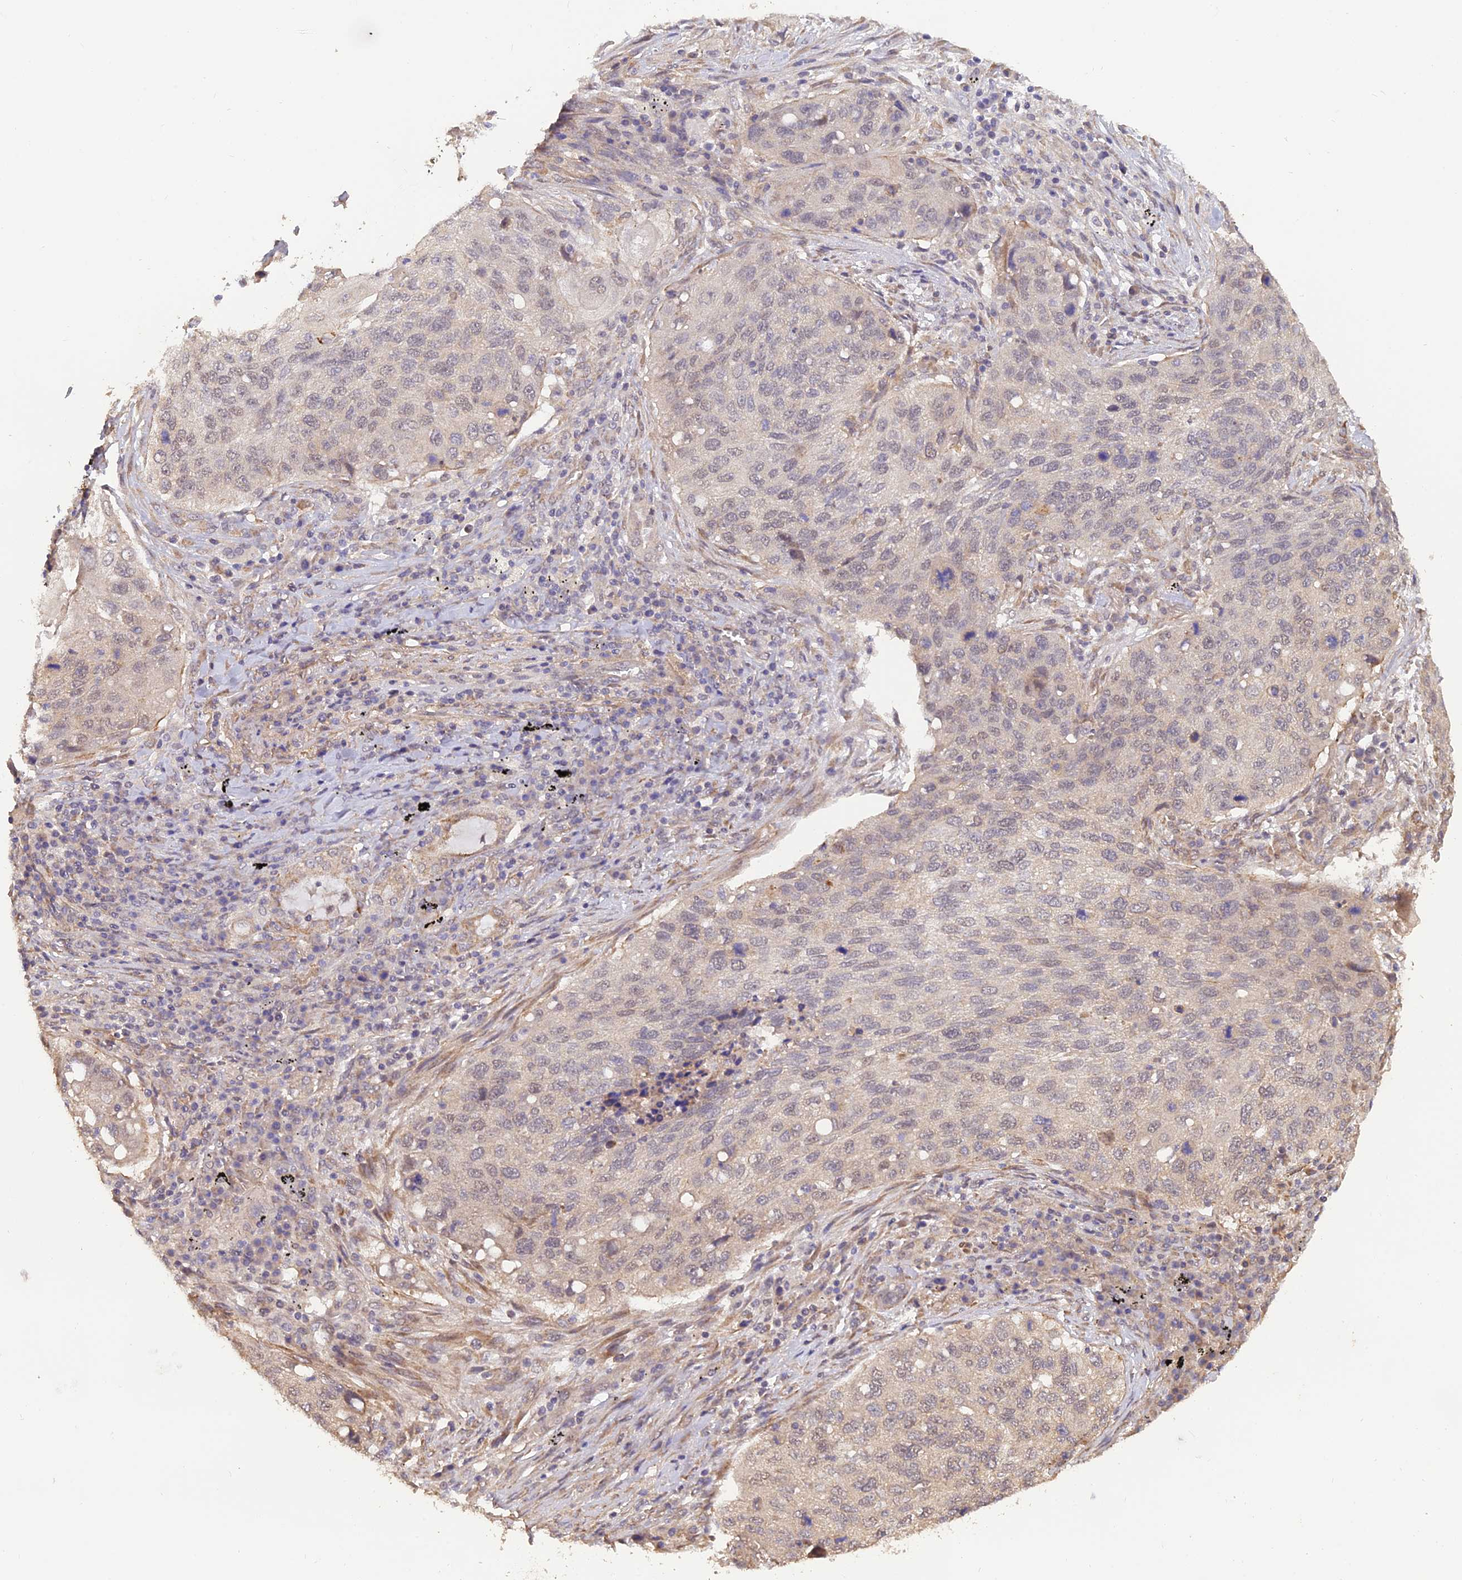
{"staining": {"intensity": "weak", "quantity": "<25%", "location": "nuclear"}, "tissue": "lung cancer", "cell_type": "Tumor cells", "image_type": "cancer", "snomed": [{"axis": "morphology", "description": "Squamous cell carcinoma, NOS"}, {"axis": "topography", "description": "Lung"}], "caption": "There is no significant positivity in tumor cells of lung cancer (squamous cell carcinoma).", "gene": "PAGR1", "patient": {"sex": "female", "age": 63}}